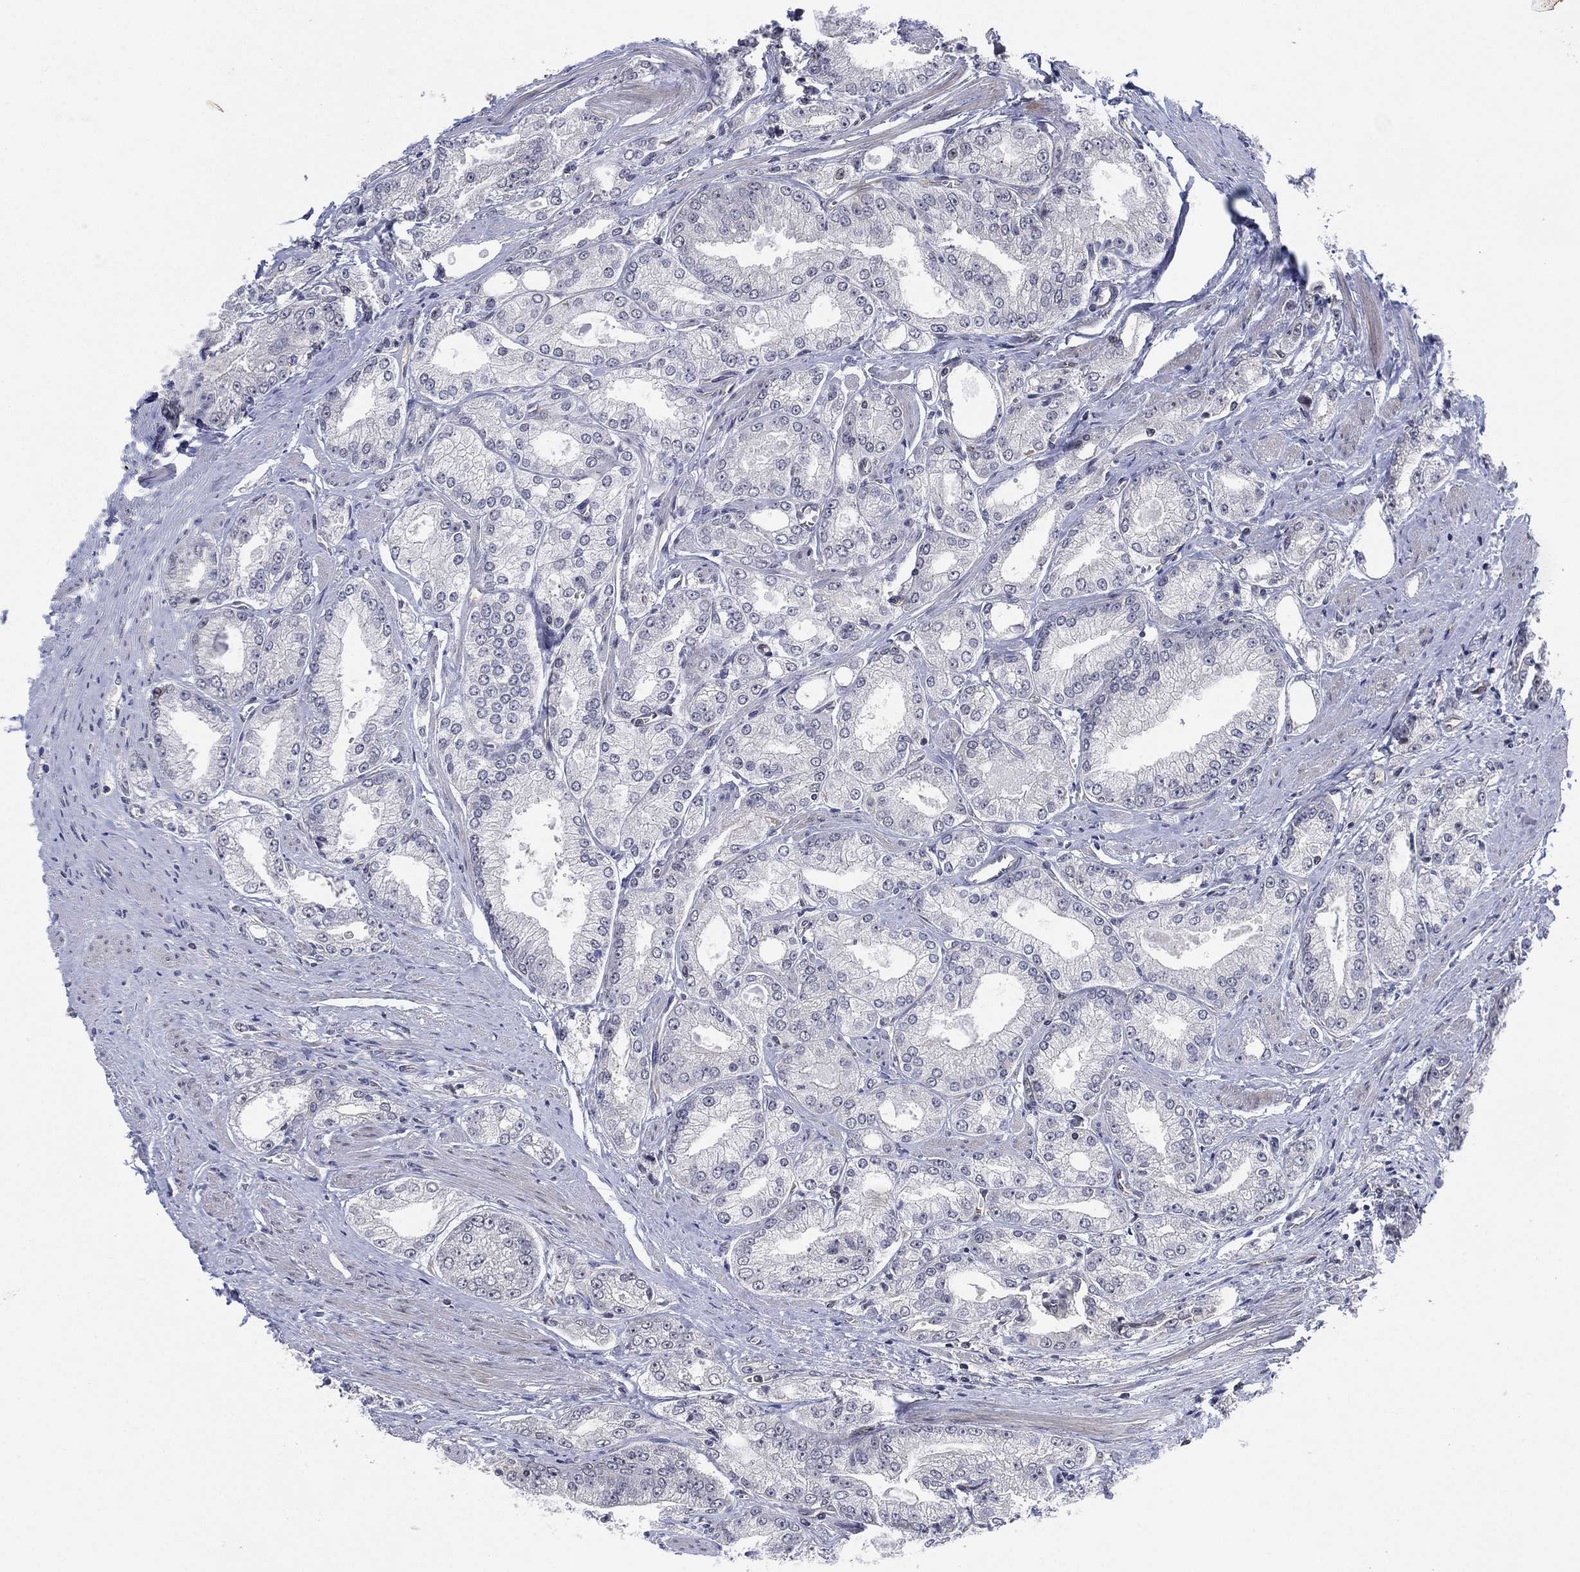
{"staining": {"intensity": "negative", "quantity": "none", "location": "none"}, "tissue": "prostate cancer", "cell_type": "Tumor cells", "image_type": "cancer", "snomed": [{"axis": "morphology", "description": "Adenocarcinoma, NOS"}, {"axis": "morphology", "description": "Adenocarcinoma, High grade"}, {"axis": "topography", "description": "Prostate"}], "caption": "IHC of adenocarcinoma (high-grade) (prostate) reveals no expression in tumor cells.", "gene": "TMCO1", "patient": {"sex": "male", "age": 70}}